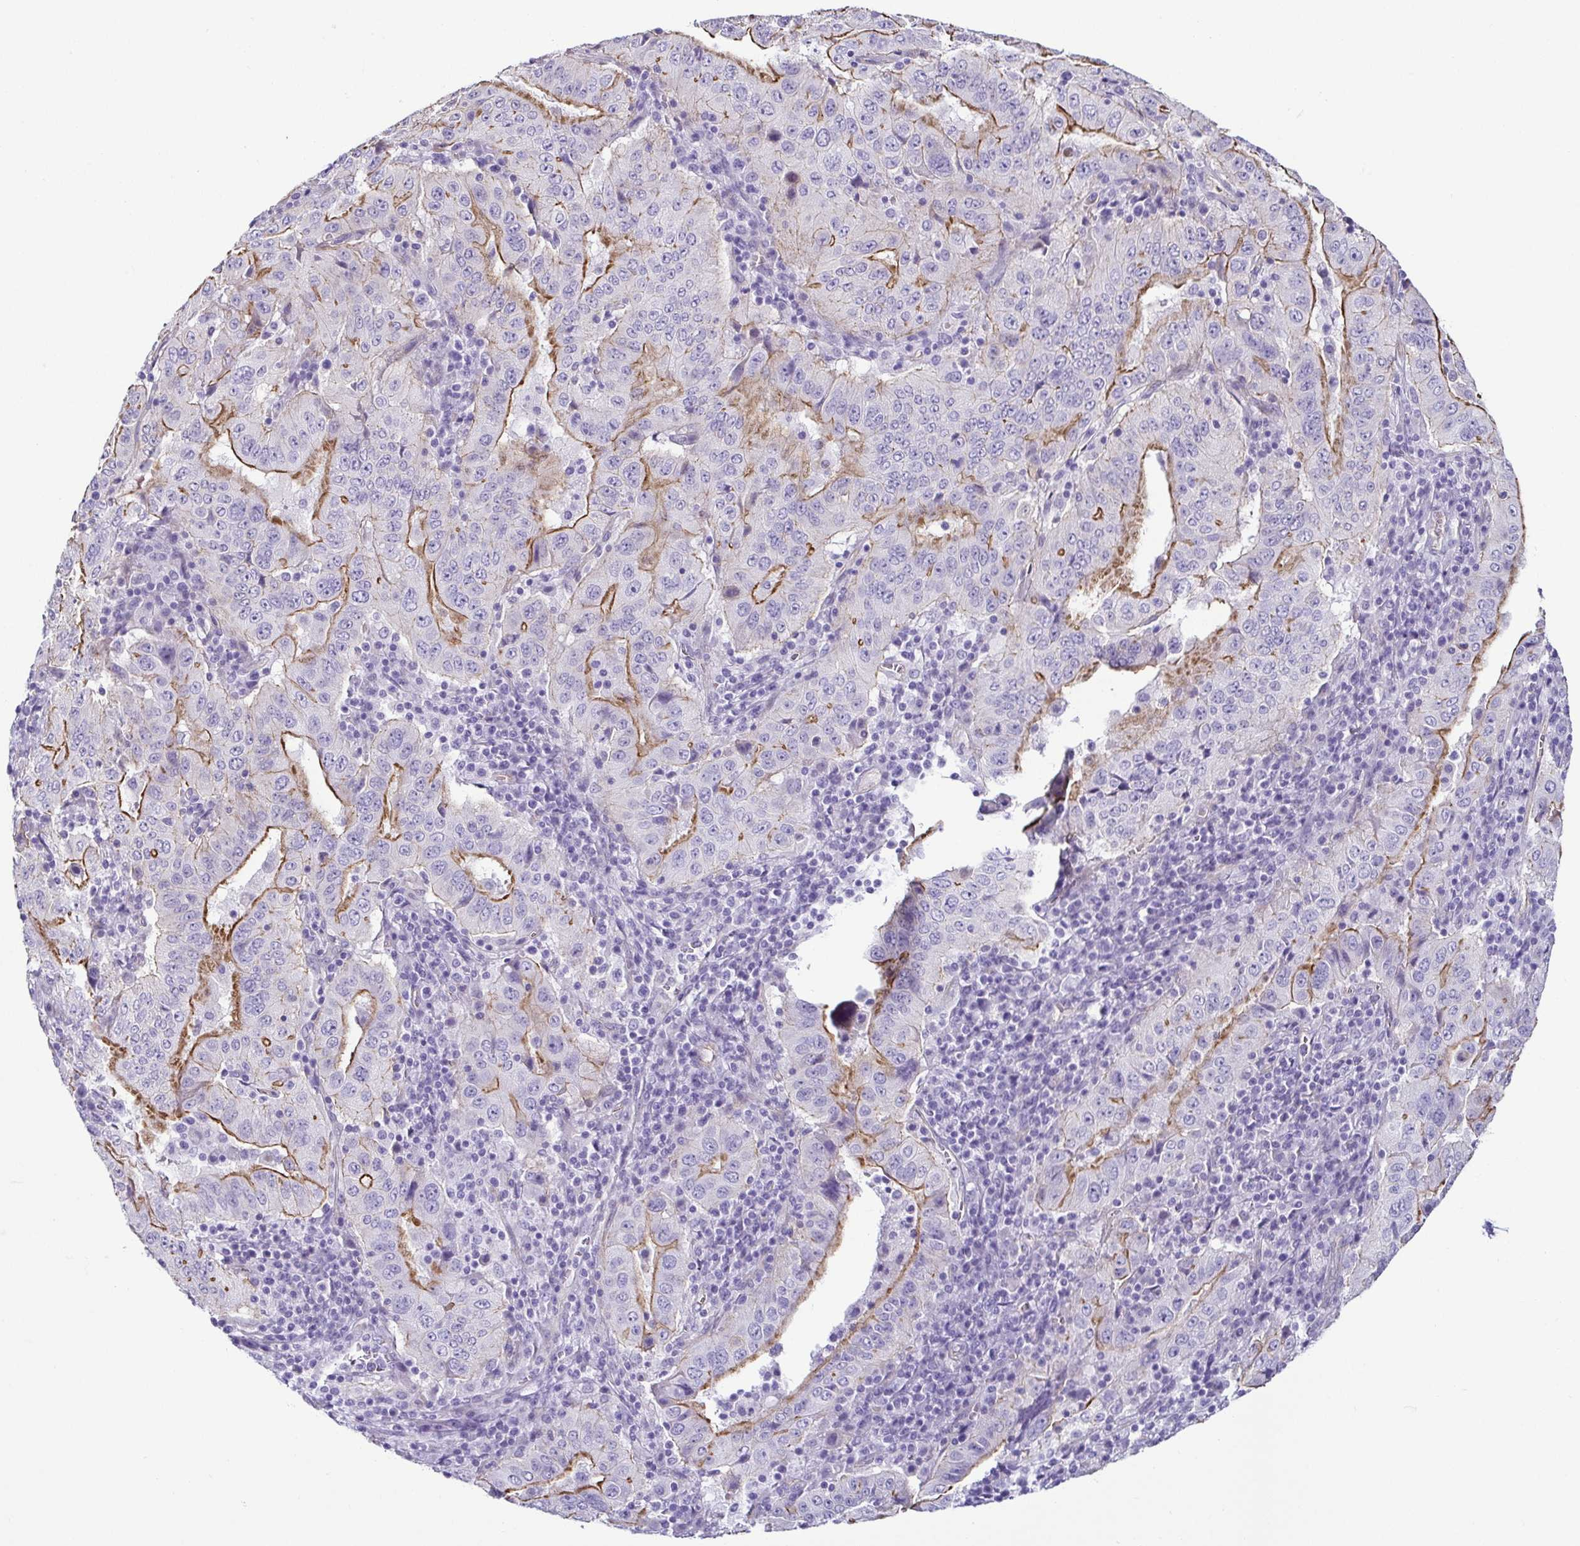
{"staining": {"intensity": "moderate", "quantity": "25%-75%", "location": "cytoplasmic/membranous"}, "tissue": "pancreatic cancer", "cell_type": "Tumor cells", "image_type": "cancer", "snomed": [{"axis": "morphology", "description": "Adenocarcinoma, NOS"}, {"axis": "topography", "description": "Pancreas"}], "caption": "High-power microscopy captured an immunohistochemistry histopathology image of pancreatic adenocarcinoma, revealing moderate cytoplasmic/membranous staining in approximately 25%-75% of tumor cells.", "gene": "CASP14", "patient": {"sex": "male", "age": 63}}